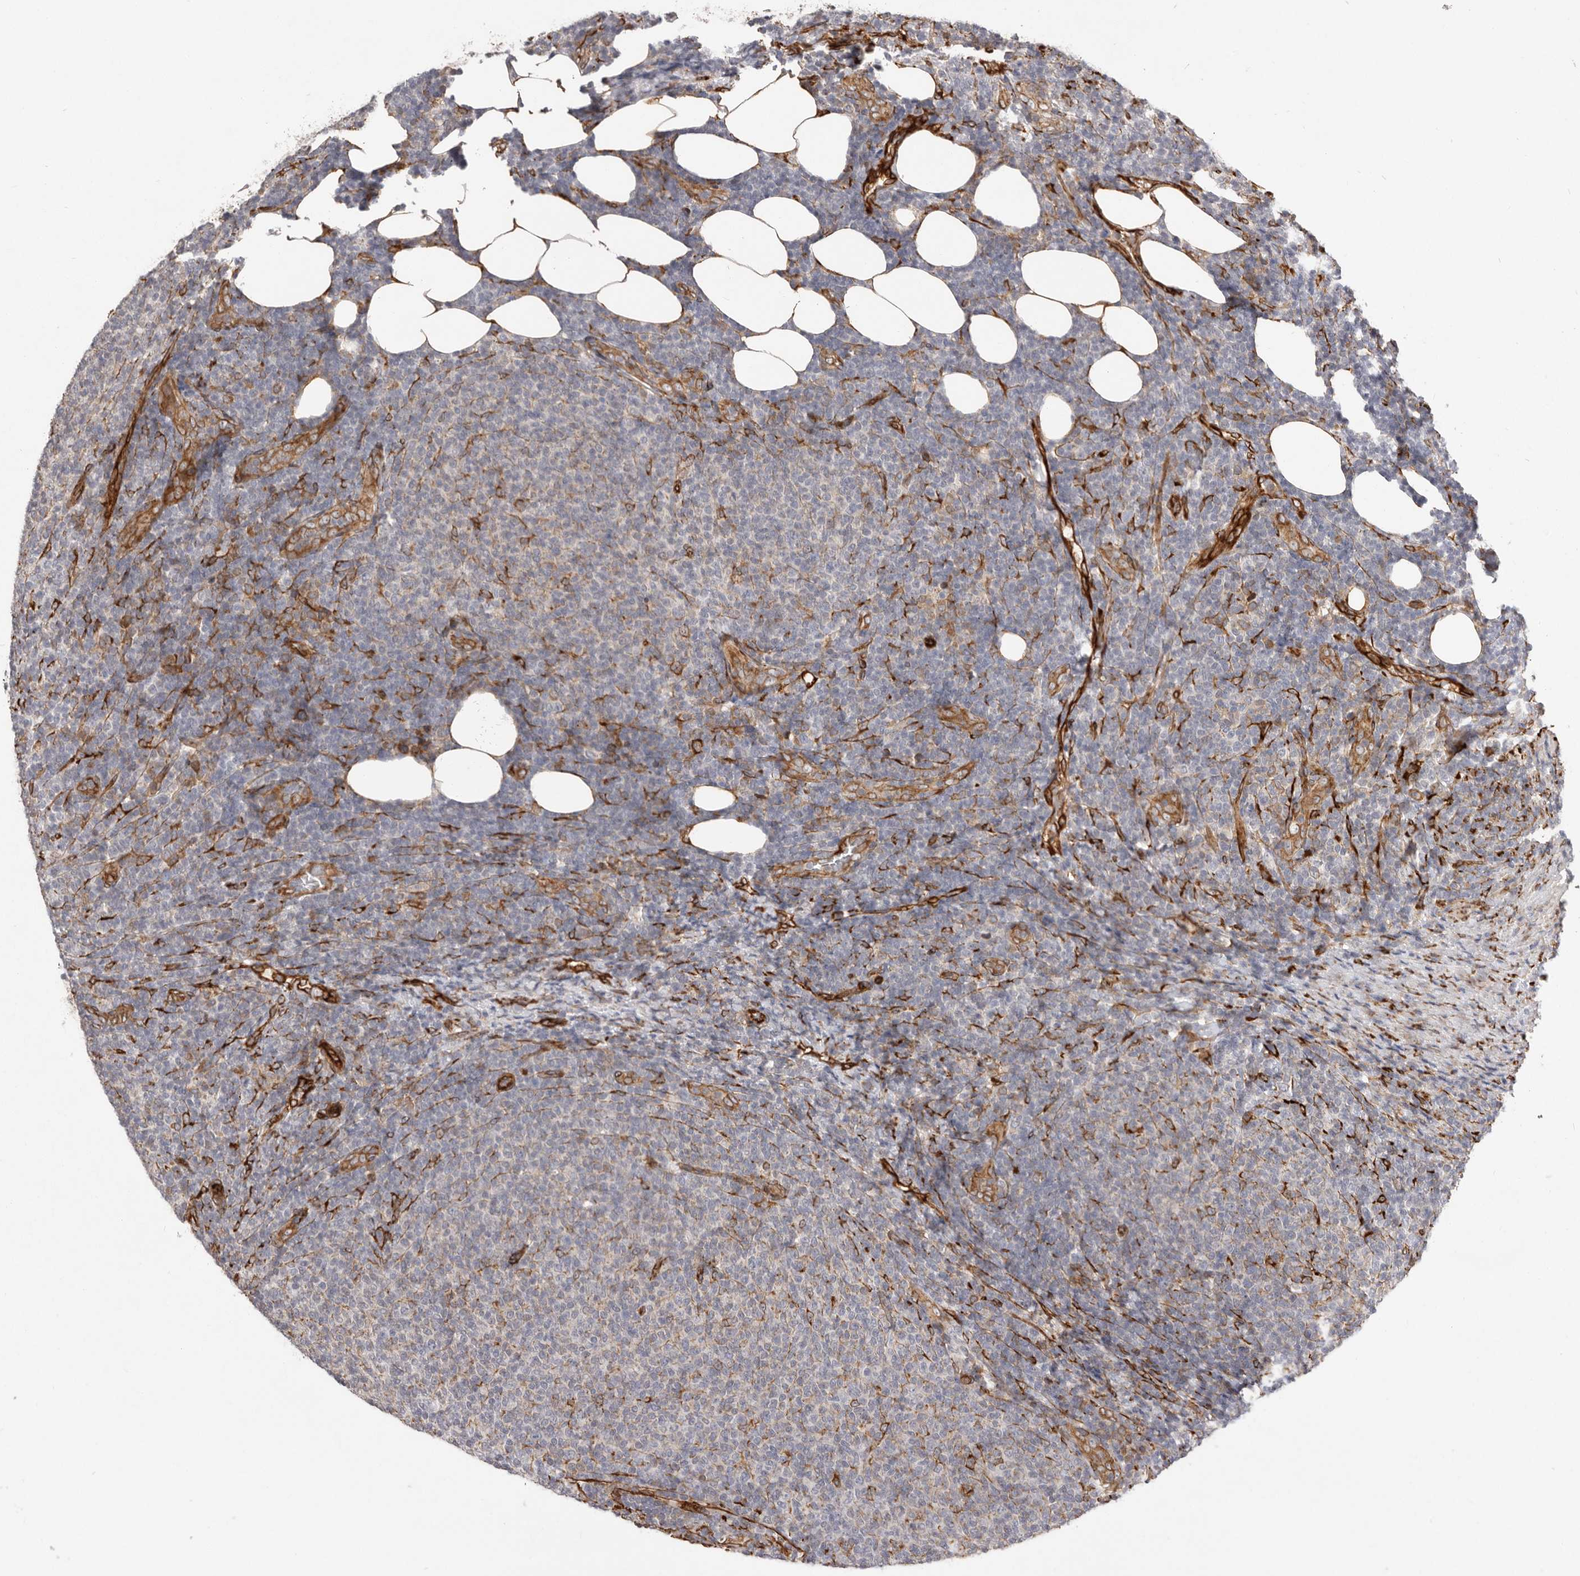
{"staining": {"intensity": "moderate", "quantity": "<25%", "location": "cytoplasmic/membranous"}, "tissue": "lymphoma", "cell_type": "Tumor cells", "image_type": "cancer", "snomed": [{"axis": "morphology", "description": "Malignant lymphoma, non-Hodgkin's type, Low grade"}, {"axis": "topography", "description": "Lymph node"}], "caption": "The image displays staining of lymphoma, revealing moderate cytoplasmic/membranous protein positivity (brown color) within tumor cells. Immunohistochemistry (ihc) stains the protein in brown and the nuclei are stained blue.", "gene": "WDTC1", "patient": {"sex": "male", "age": 66}}